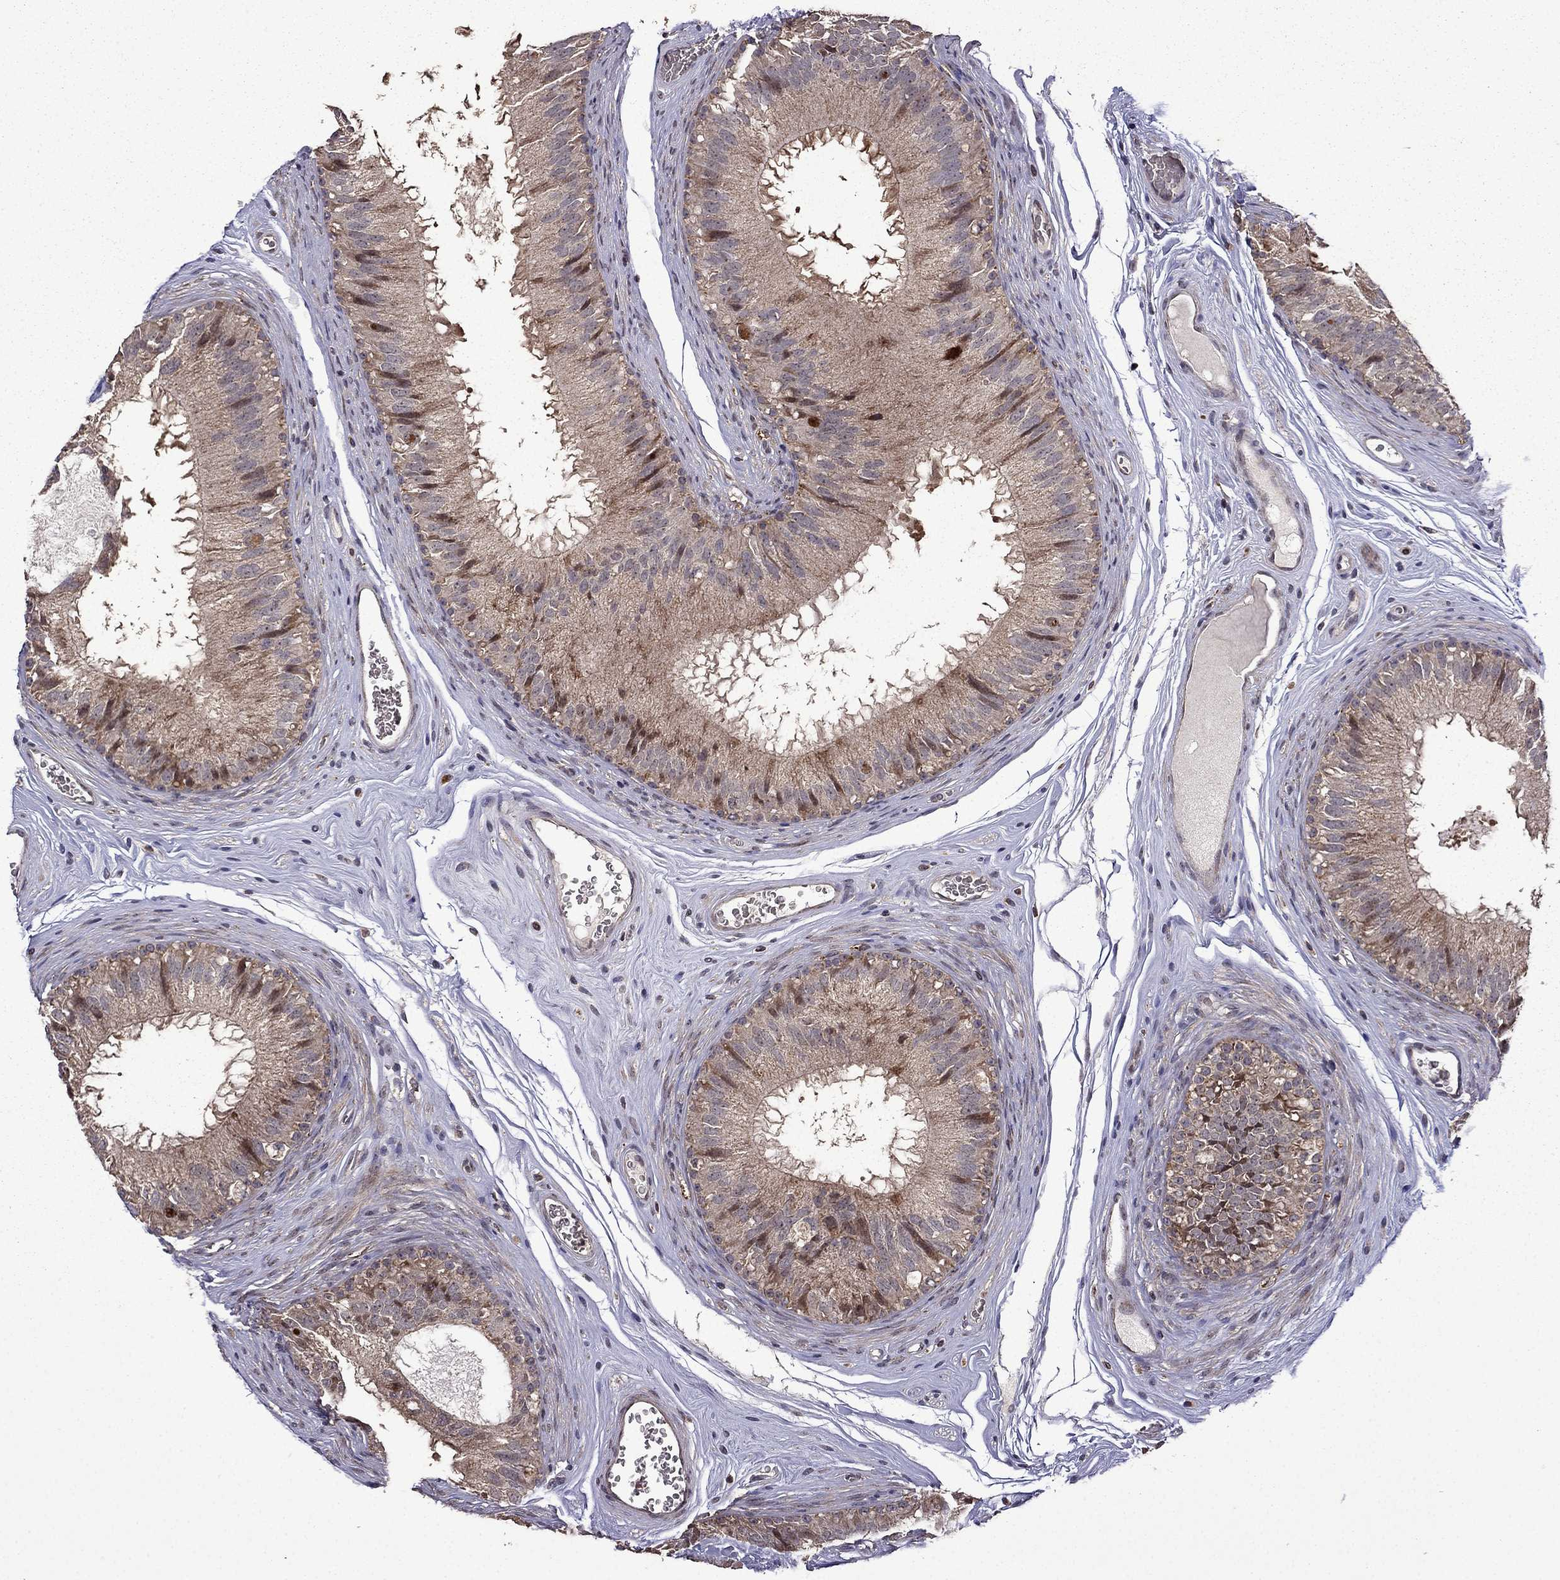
{"staining": {"intensity": "moderate", "quantity": "25%-75%", "location": "cytoplasmic/membranous"}, "tissue": "epididymis", "cell_type": "Glandular cells", "image_type": "normal", "snomed": [{"axis": "morphology", "description": "Normal tissue, NOS"}, {"axis": "topography", "description": "Epididymis"}], "caption": "Immunohistochemistry (DAB) staining of normal epididymis exhibits moderate cytoplasmic/membranous protein staining in approximately 25%-75% of glandular cells.", "gene": "TAB2", "patient": {"sex": "male", "age": 37}}